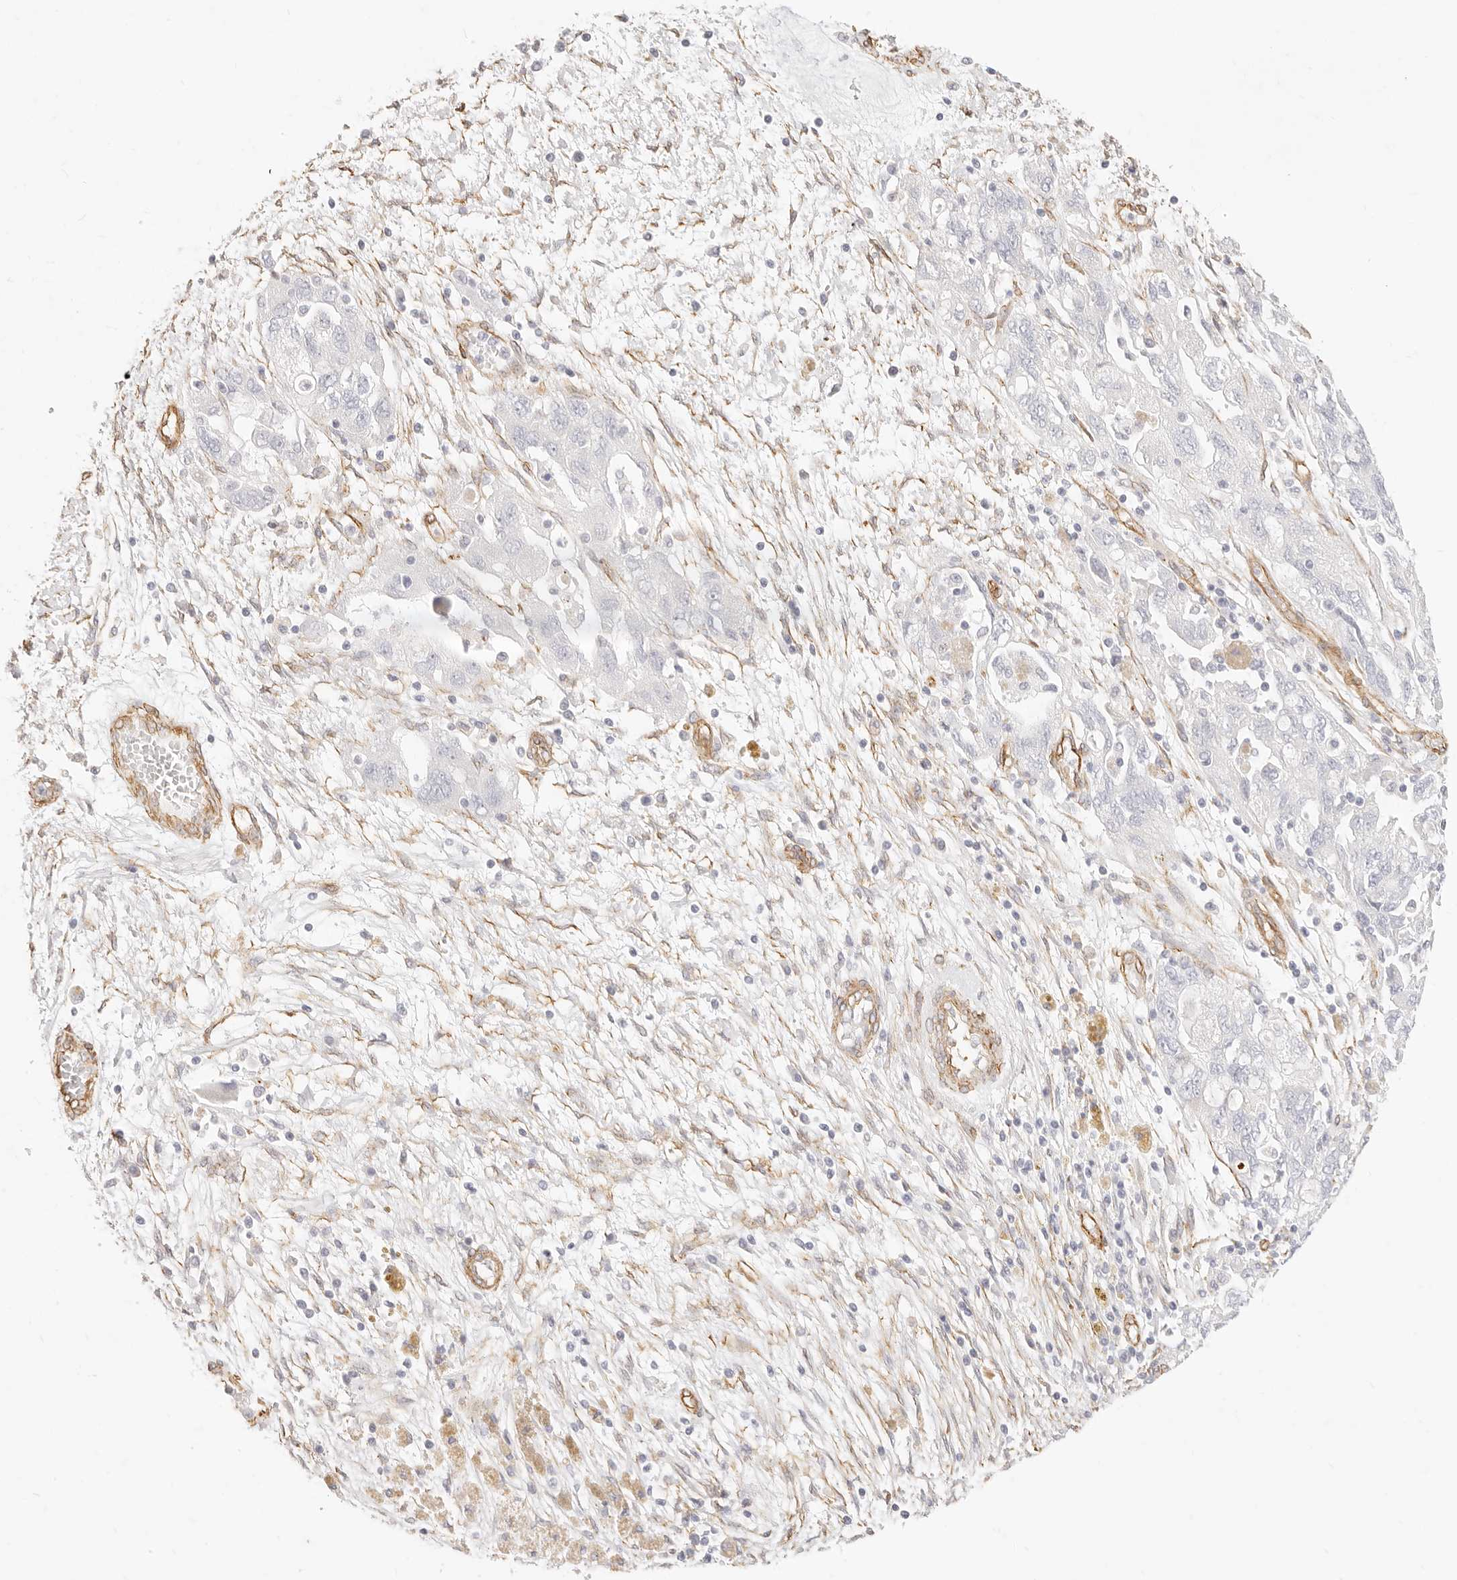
{"staining": {"intensity": "negative", "quantity": "none", "location": "none"}, "tissue": "ovarian cancer", "cell_type": "Tumor cells", "image_type": "cancer", "snomed": [{"axis": "morphology", "description": "Carcinoma, NOS"}, {"axis": "morphology", "description": "Cystadenocarcinoma, serous, NOS"}, {"axis": "topography", "description": "Ovary"}], "caption": "High power microscopy micrograph of an immunohistochemistry image of serous cystadenocarcinoma (ovarian), revealing no significant expression in tumor cells.", "gene": "NUS1", "patient": {"sex": "female", "age": 69}}